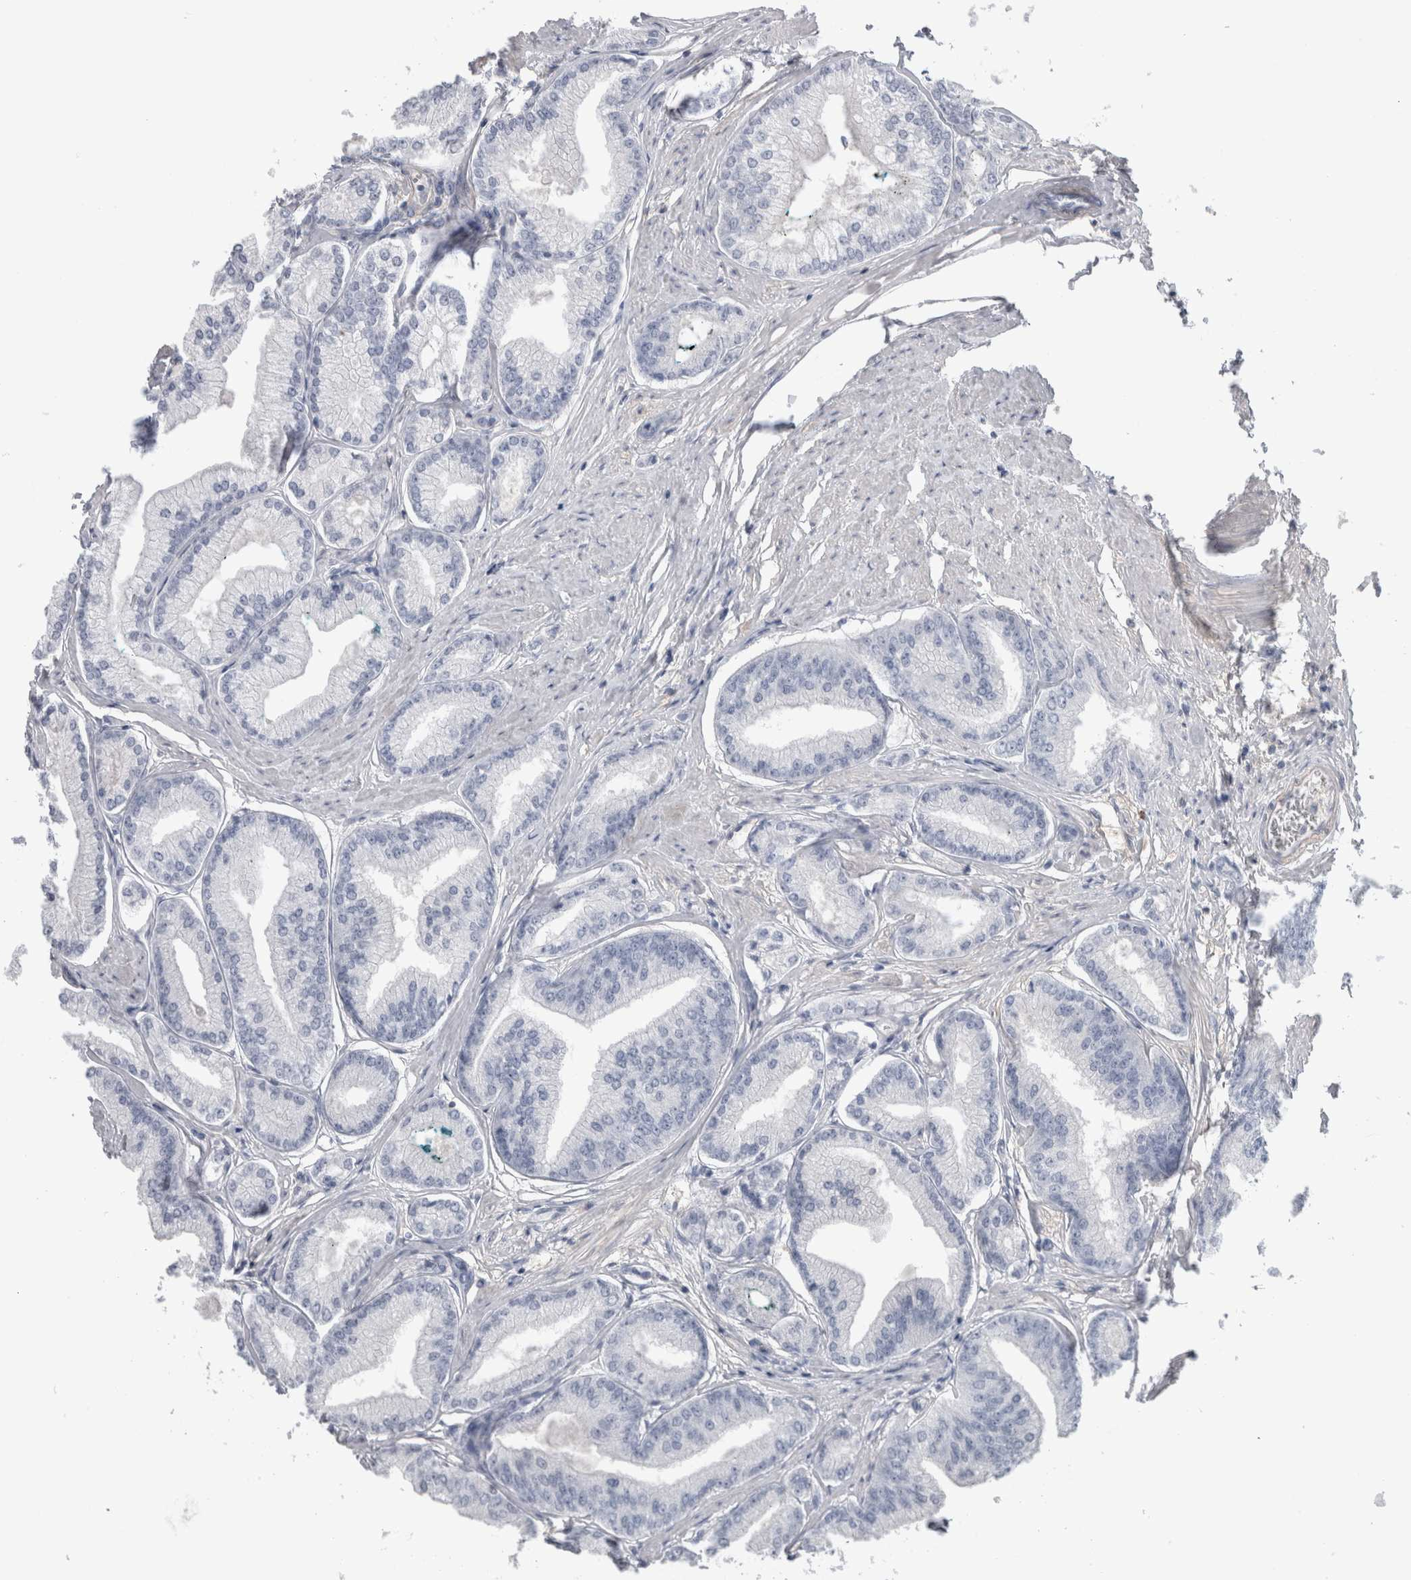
{"staining": {"intensity": "negative", "quantity": "none", "location": "none"}, "tissue": "prostate cancer", "cell_type": "Tumor cells", "image_type": "cancer", "snomed": [{"axis": "morphology", "description": "Adenocarcinoma, Low grade"}, {"axis": "topography", "description": "Prostate"}], "caption": "High power microscopy image of an immunohistochemistry photomicrograph of prostate cancer (low-grade adenocarcinoma), revealing no significant staining in tumor cells. (DAB (3,3'-diaminobenzidine) IHC visualized using brightfield microscopy, high magnification).", "gene": "SCRN1", "patient": {"sex": "male", "age": 52}}